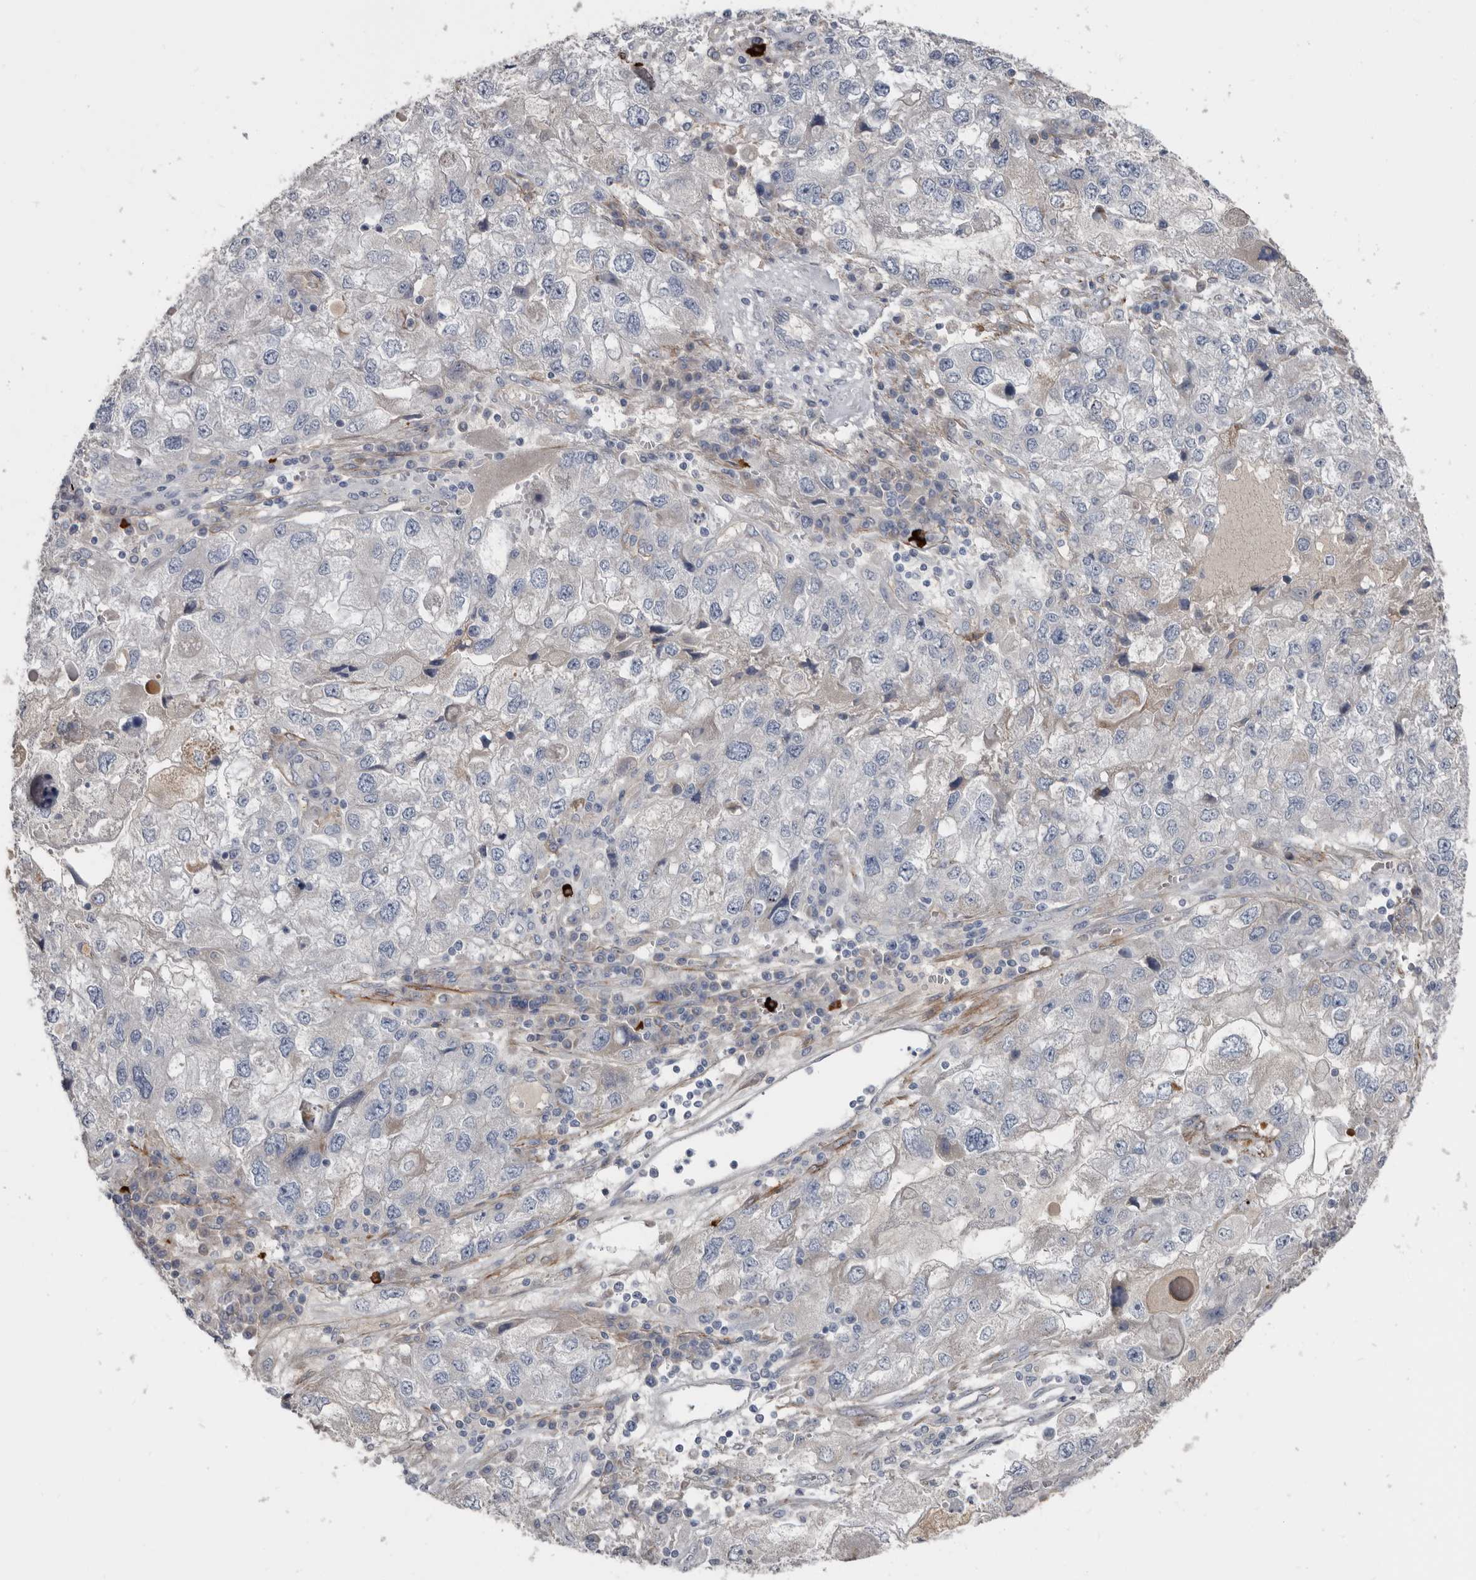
{"staining": {"intensity": "moderate", "quantity": "<25%", "location": "cytoplasmic/membranous"}, "tissue": "endometrial cancer", "cell_type": "Tumor cells", "image_type": "cancer", "snomed": [{"axis": "morphology", "description": "Adenocarcinoma, NOS"}, {"axis": "topography", "description": "Endometrium"}], "caption": "Immunohistochemistry (IHC) (DAB) staining of human endometrial adenocarcinoma displays moderate cytoplasmic/membranous protein staining in approximately <25% of tumor cells.", "gene": "ZNF114", "patient": {"sex": "female", "age": 49}}